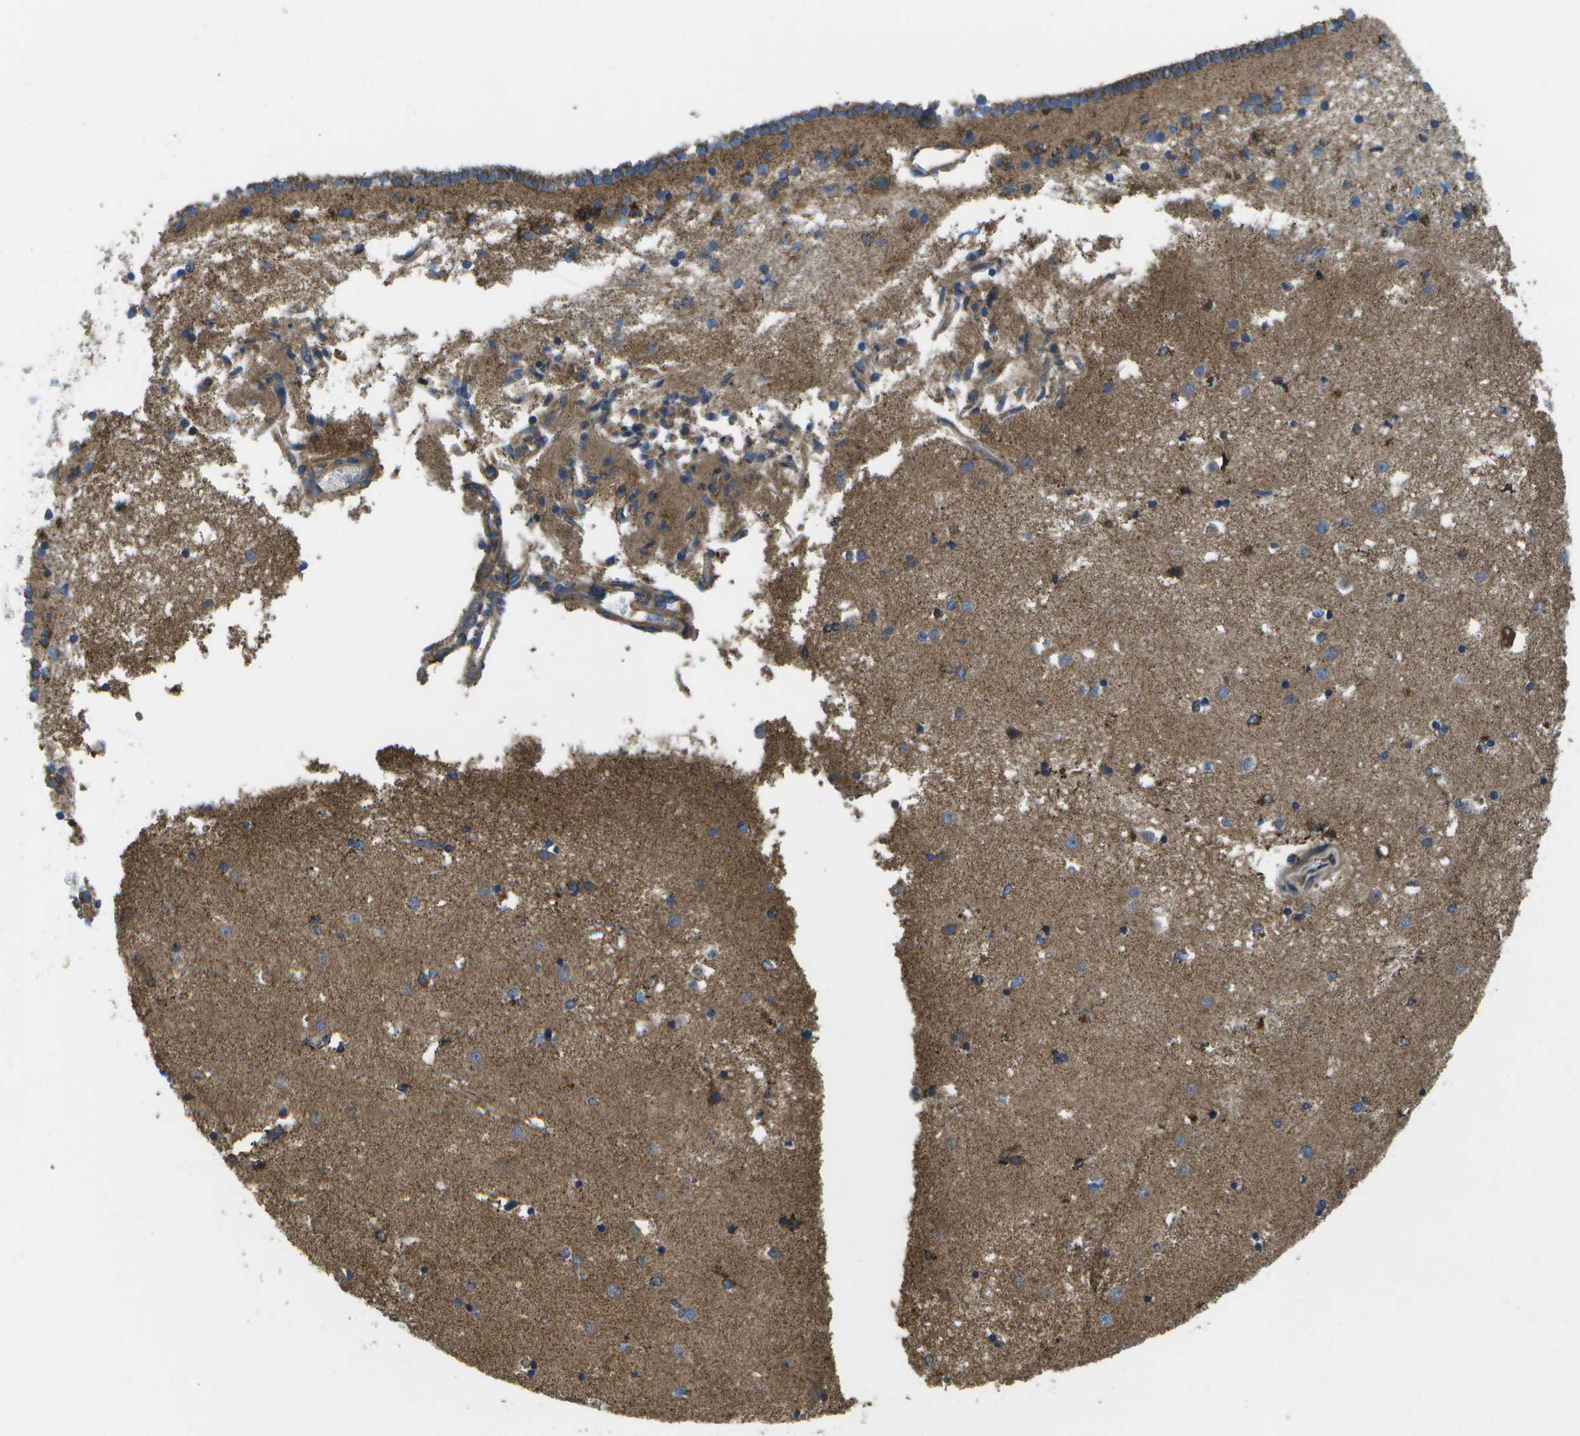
{"staining": {"intensity": "moderate", "quantity": "25%-75%", "location": "cytoplasmic/membranous"}, "tissue": "caudate", "cell_type": "Glial cells", "image_type": "normal", "snomed": [{"axis": "morphology", "description": "Normal tissue, NOS"}, {"axis": "topography", "description": "Lateral ventricle wall"}], "caption": "Caudate stained for a protein shows moderate cytoplasmic/membranous positivity in glial cells.", "gene": "MVK", "patient": {"sex": "male", "age": 45}}